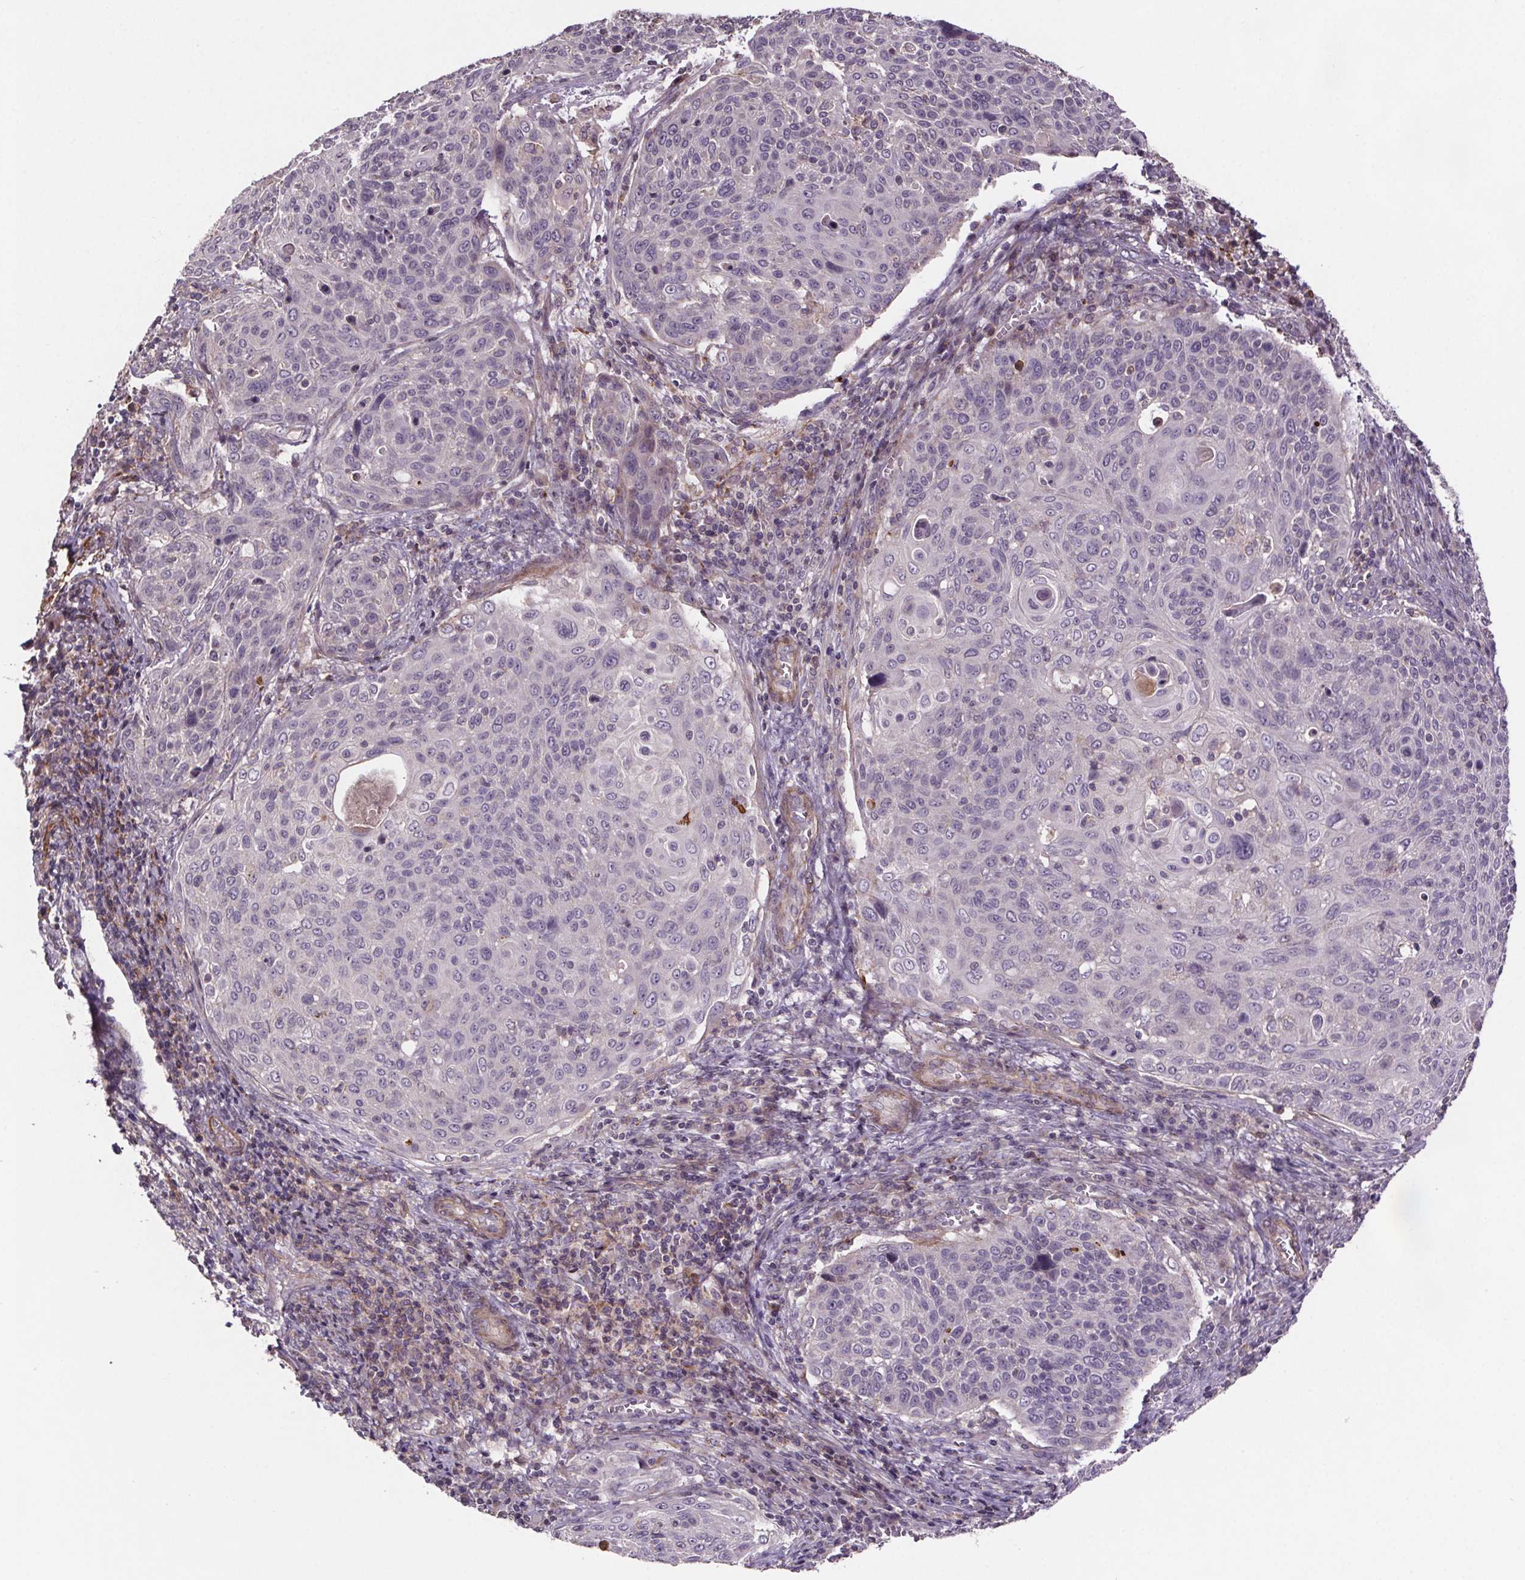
{"staining": {"intensity": "negative", "quantity": "none", "location": "none"}, "tissue": "cervical cancer", "cell_type": "Tumor cells", "image_type": "cancer", "snomed": [{"axis": "morphology", "description": "Squamous cell carcinoma, NOS"}, {"axis": "topography", "description": "Cervix"}], "caption": "A high-resolution micrograph shows immunohistochemistry (IHC) staining of cervical squamous cell carcinoma, which displays no significant staining in tumor cells. (Stains: DAB (3,3'-diaminobenzidine) immunohistochemistry with hematoxylin counter stain, Microscopy: brightfield microscopy at high magnification).", "gene": "CLN3", "patient": {"sex": "female", "age": 31}}